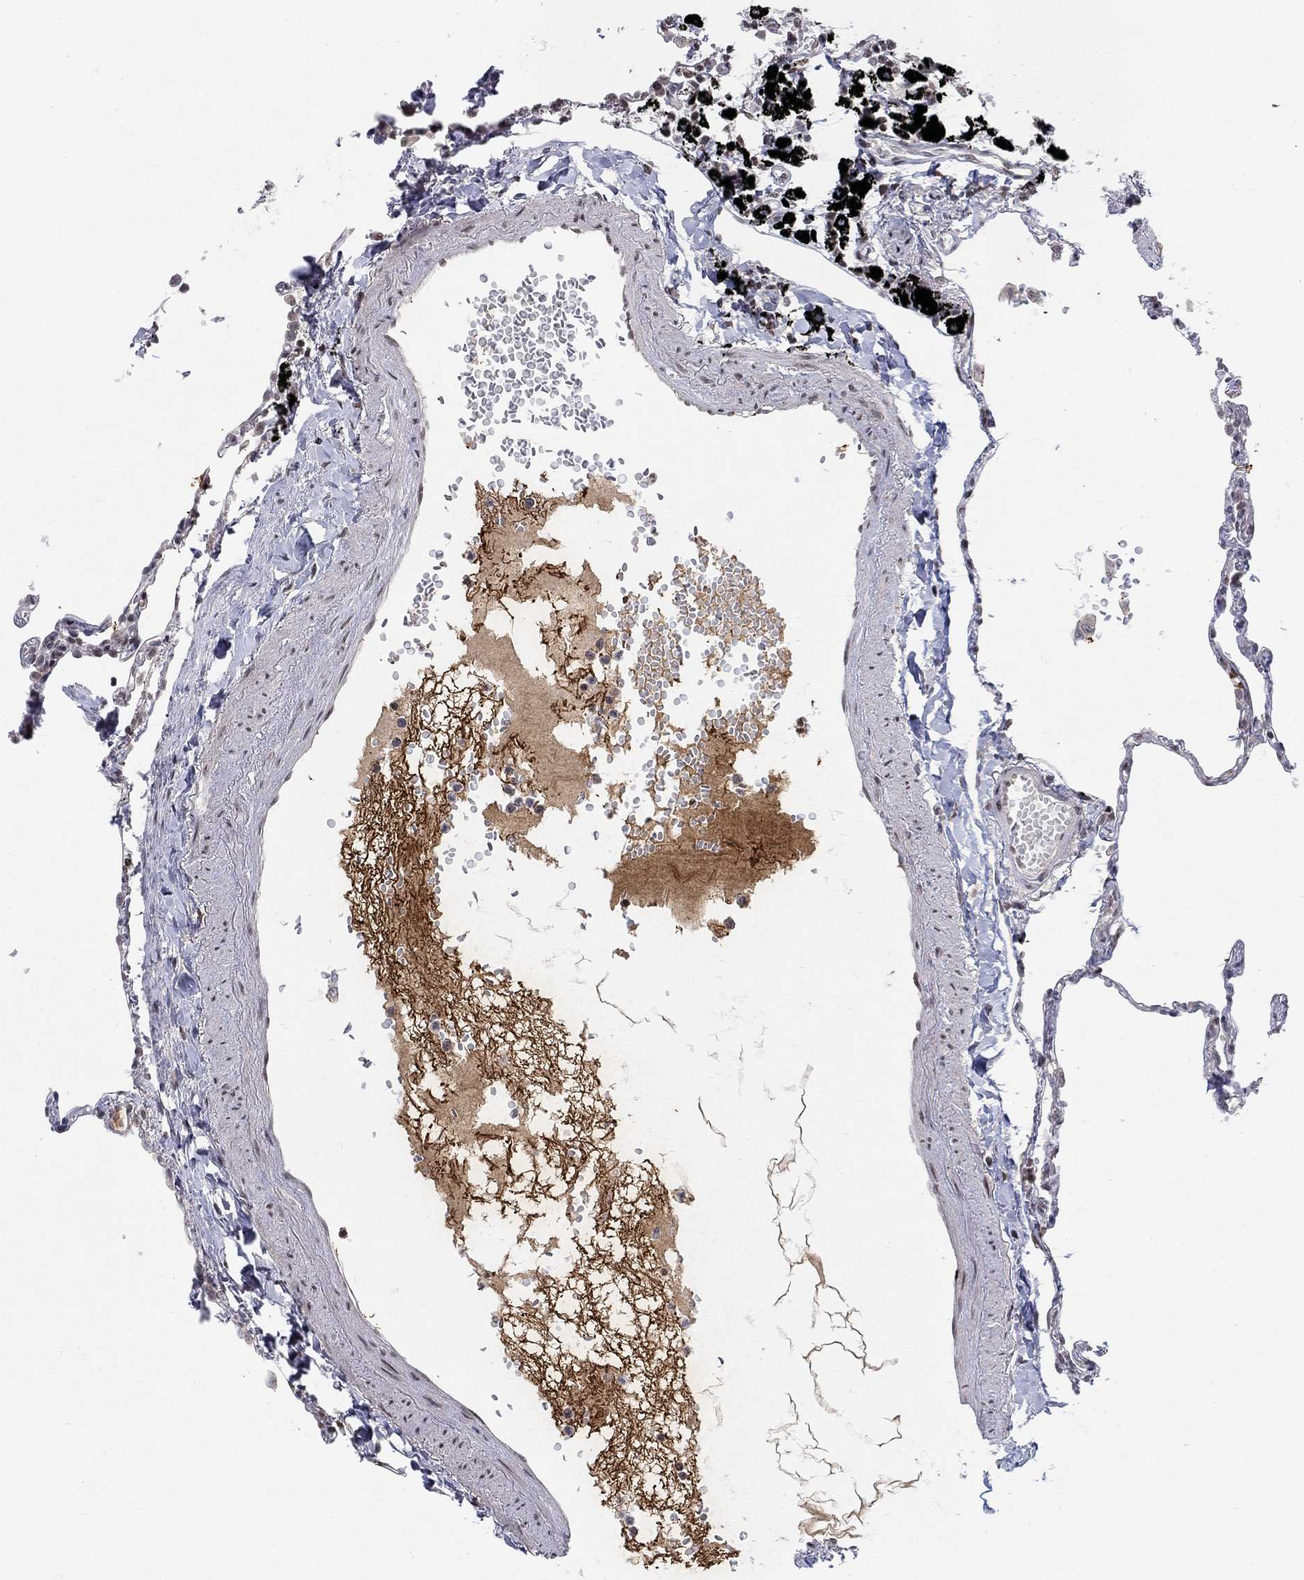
{"staining": {"intensity": "moderate", "quantity": "25%-75%", "location": "nuclear"}, "tissue": "lung", "cell_type": "Alveolar cells", "image_type": "normal", "snomed": [{"axis": "morphology", "description": "Normal tissue, NOS"}, {"axis": "topography", "description": "Lung"}], "caption": "The micrograph demonstrates staining of benign lung, revealing moderate nuclear protein staining (brown color) within alveolar cells.", "gene": "KLF12", "patient": {"sex": "male", "age": 78}}